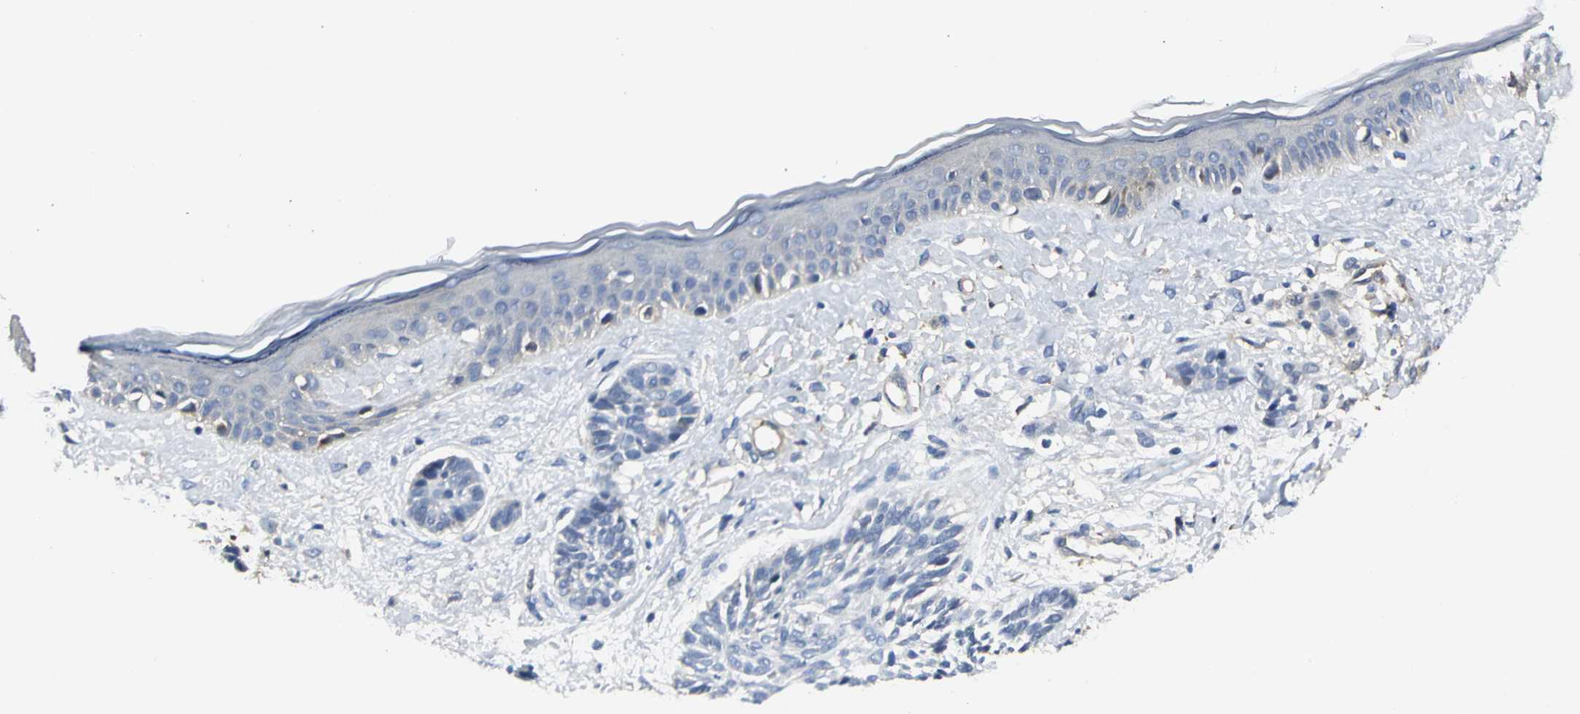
{"staining": {"intensity": "negative", "quantity": "none", "location": "none"}, "tissue": "skin cancer", "cell_type": "Tumor cells", "image_type": "cancer", "snomed": [{"axis": "morphology", "description": "Normal tissue, NOS"}, {"axis": "morphology", "description": "Basal cell carcinoma"}, {"axis": "topography", "description": "Skin"}], "caption": "Tumor cells show no significant staining in basal cell carcinoma (skin).", "gene": "CHRNB1", "patient": {"sex": "male", "age": 63}}